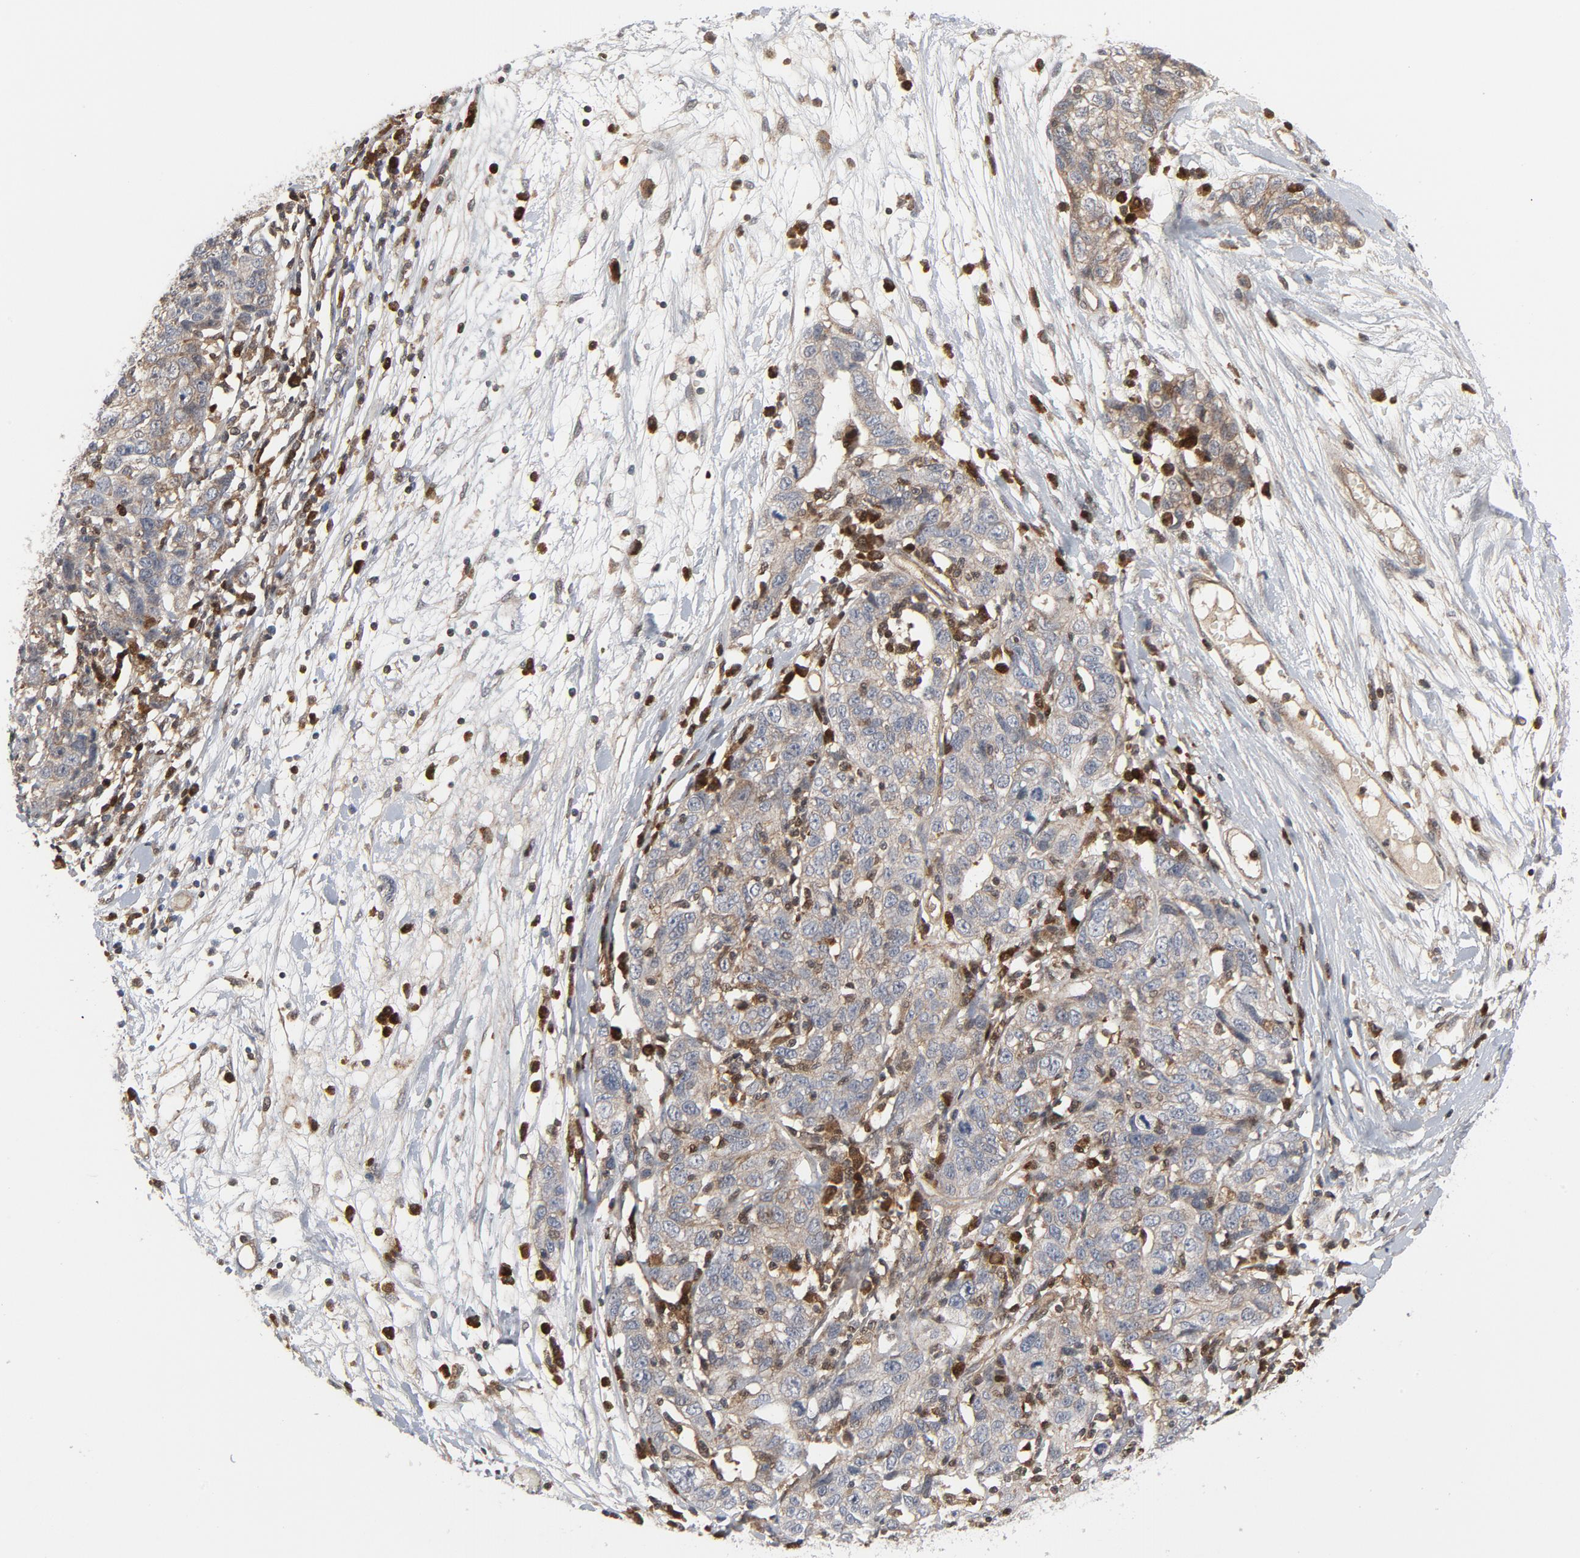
{"staining": {"intensity": "negative", "quantity": "none", "location": "none"}, "tissue": "ovarian cancer", "cell_type": "Tumor cells", "image_type": "cancer", "snomed": [{"axis": "morphology", "description": "Cystadenocarcinoma, serous, NOS"}, {"axis": "topography", "description": "Ovary"}], "caption": "Tumor cells show no significant protein staining in serous cystadenocarcinoma (ovarian).", "gene": "TRADD", "patient": {"sex": "female", "age": 71}}